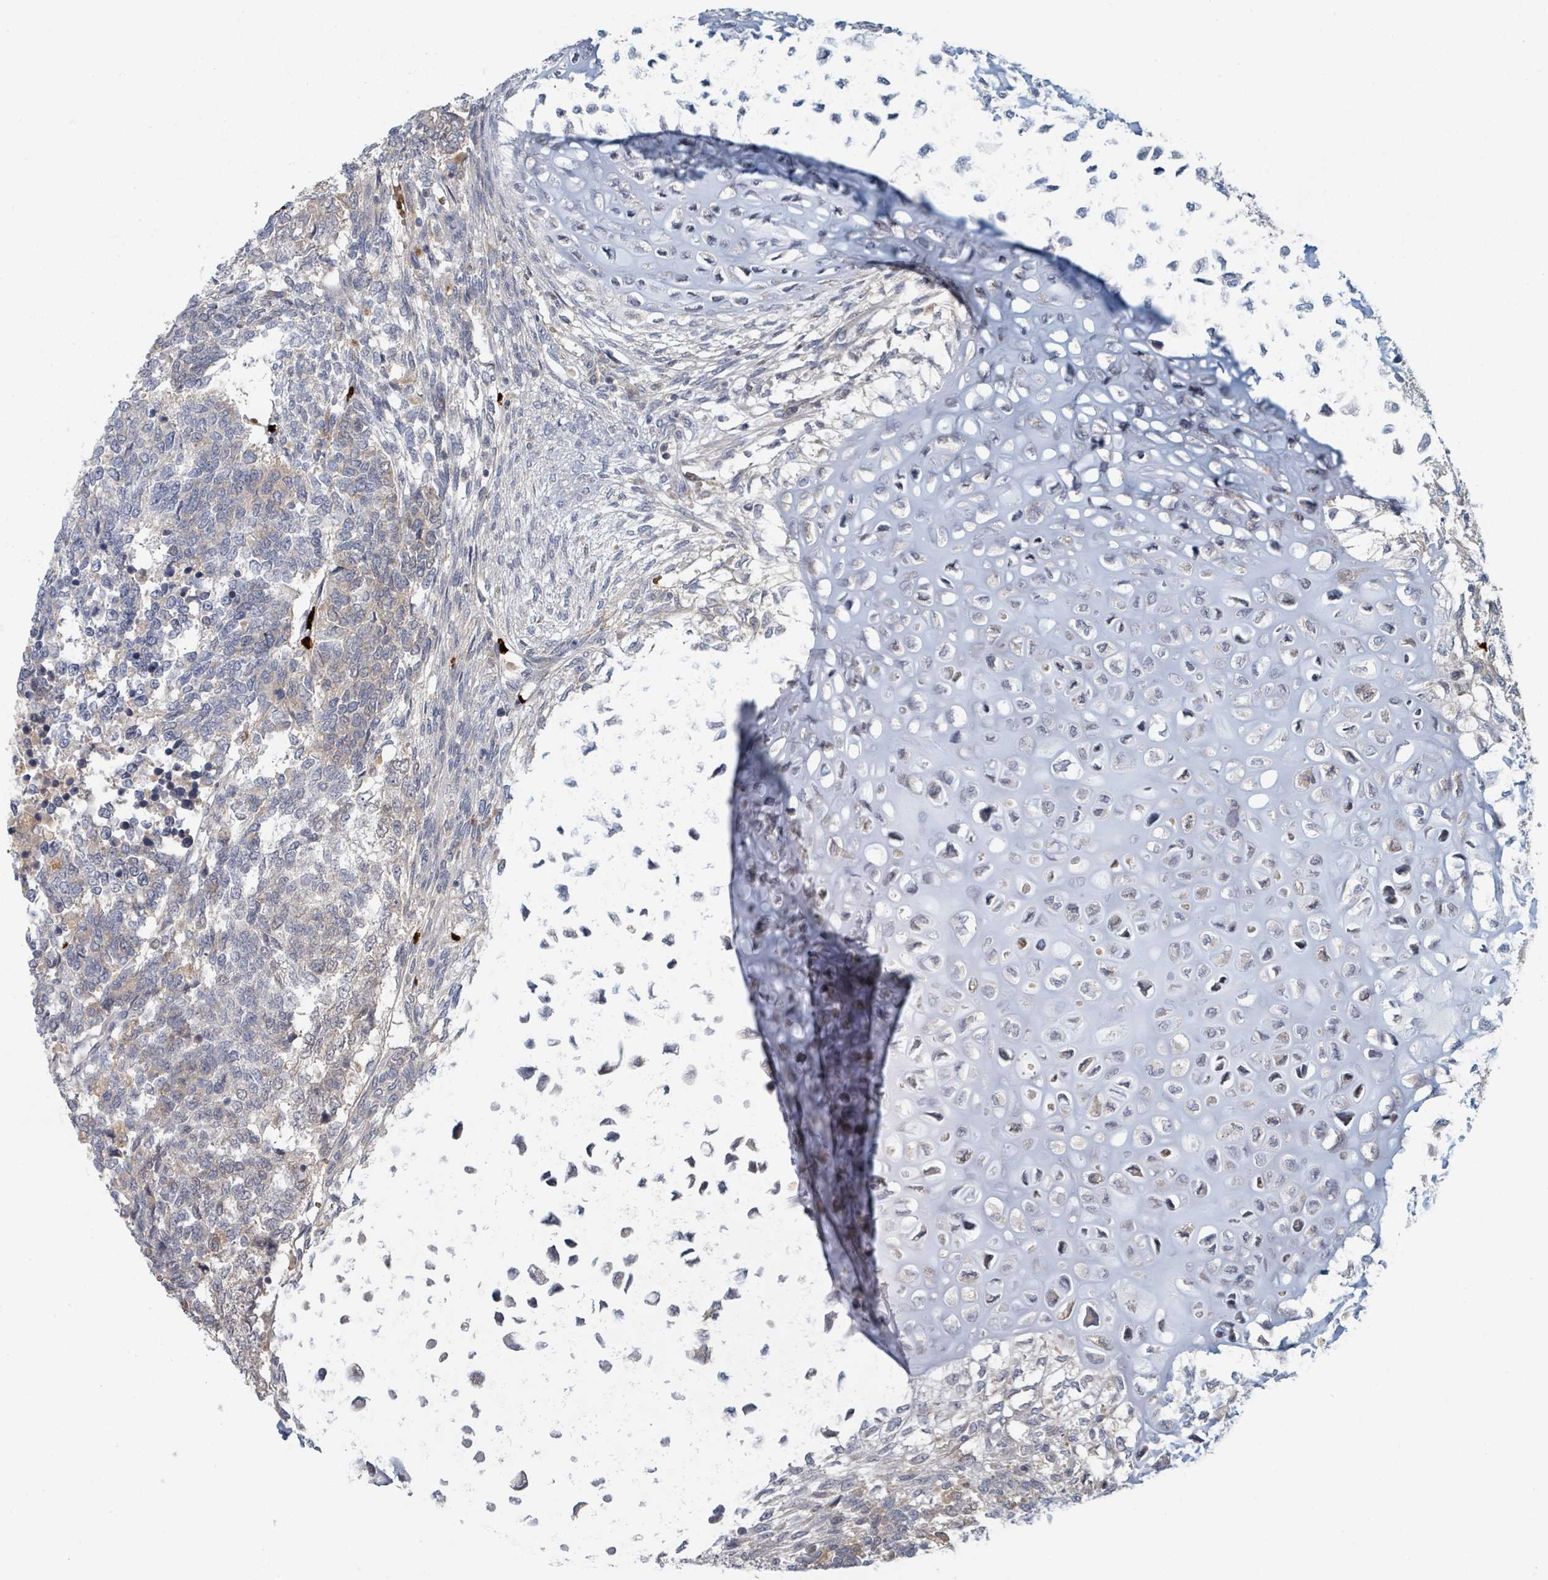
{"staining": {"intensity": "negative", "quantity": "none", "location": "none"}, "tissue": "testis cancer", "cell_type": "Tumor cells", "image_type": "cancer", "snomed": [{"axis": "morphology", "description": "Carcinoma, Embryonal, NOS"}, {"axis": "topography", "description": "Testis"}], "caption": "Protein analysis of testis cancer (embryonal carcinoma) displays no significant expression in tumor cells.", "gene": "TRPC4AP", "patient": {"sex": "male", "age": 23}}